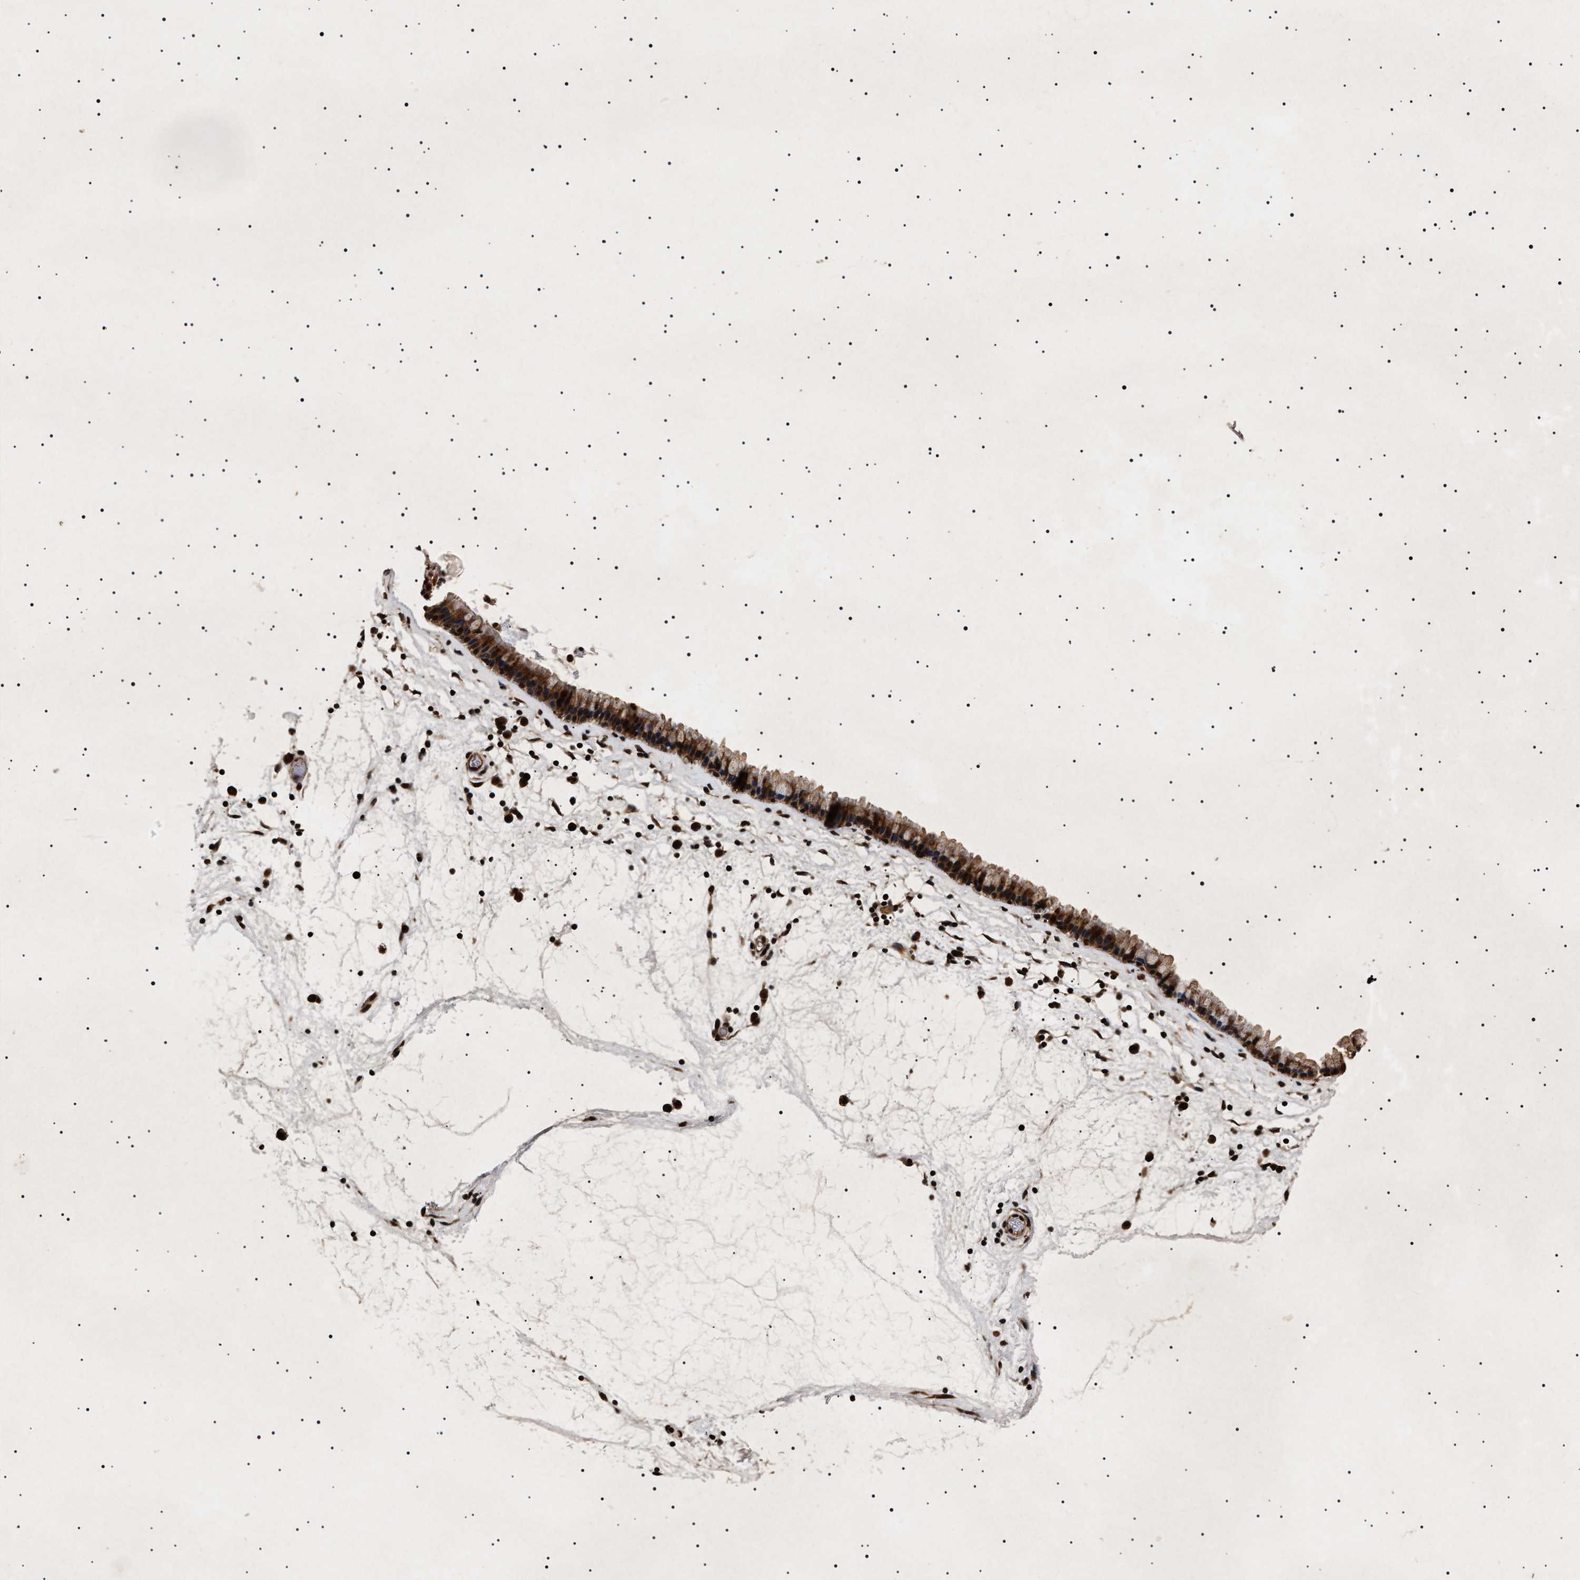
{"staining": {"intensity": "strong", "quantity": ">75%", "location": "cytoplasmic/membranous,nuclear"}, "tissue": "nasopharynx", "cell_type": "Respiratory epithelial cells", "image_type": "normal", "snomed": [{"axis": "morphology", "description": "Normal tissue, NOS"}, {"axis": "morphology", "description": "Inflammation, NOS"}, {"axis": "topography", "description": "Nasopharynx"}], "caption": "A histopathology image of human nasopharynx stained for a protein displays strong cytoplasmic/membranous,nuclear brown staining in respiratory epithelial cells.", "gene": "KIF21A", "patient": {"sex": "male", "age": 48}}